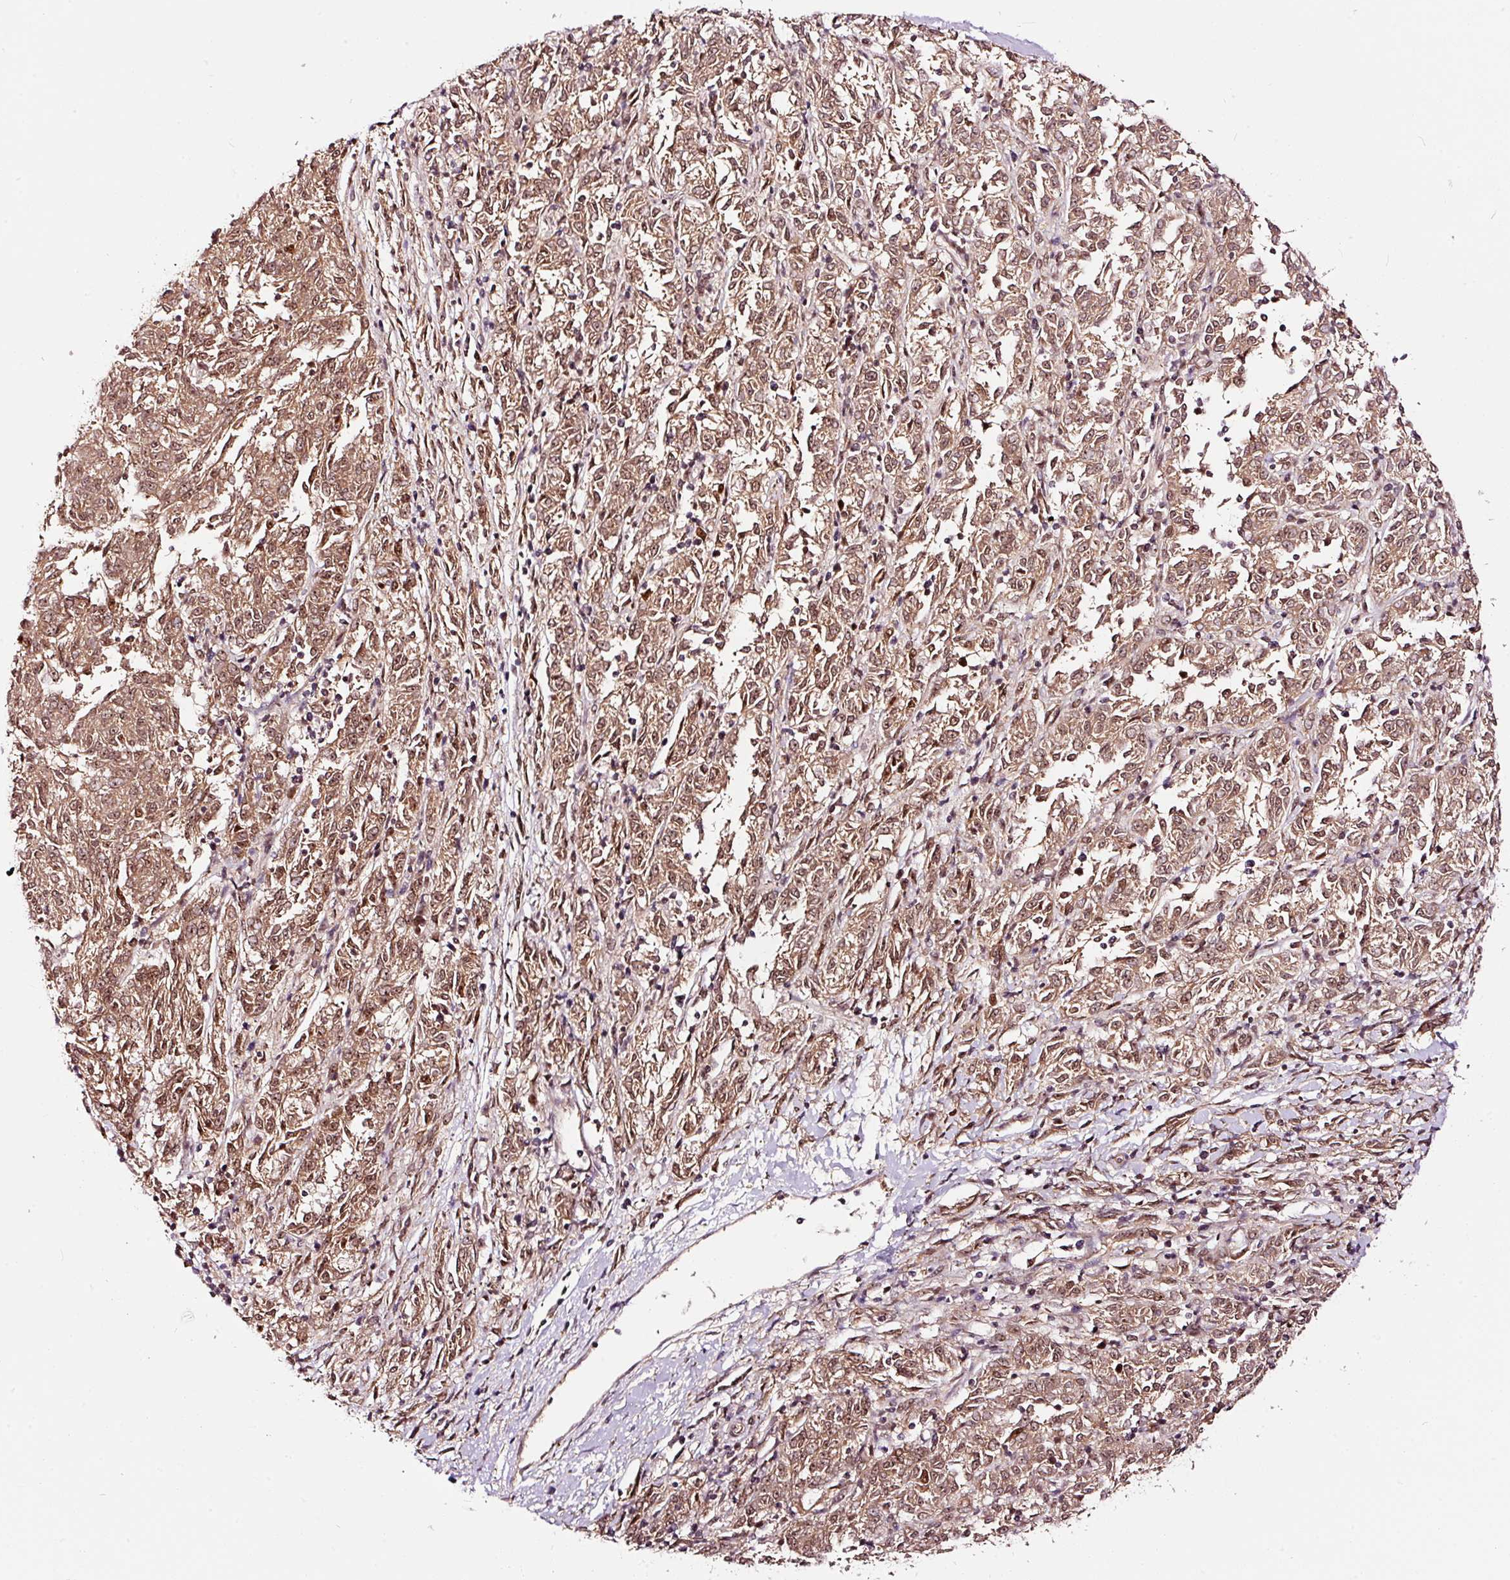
{"staining": {"intensity": "moderate", "quantity": ">75%", "location": "cytoplasmic/membranous,nuclear"}, "tissue": "melanoma", "cell_type": "Tumor cells", "image_type": "cancer", "snomed": [{"axis": "morphology", "description": "Malignant melanoma, NOS"}, {"axis": "topography", "description": "Skin"}], "caption": "Malignant melanoma tissue reveals moderate cytoplasmic/membranous and nuclear expression in approximately >75% of tumor cells (IHC, brightfield microscopy, high magnification).", "gene": "RFC4", "patient": {"sex": "female", "age": 72}}